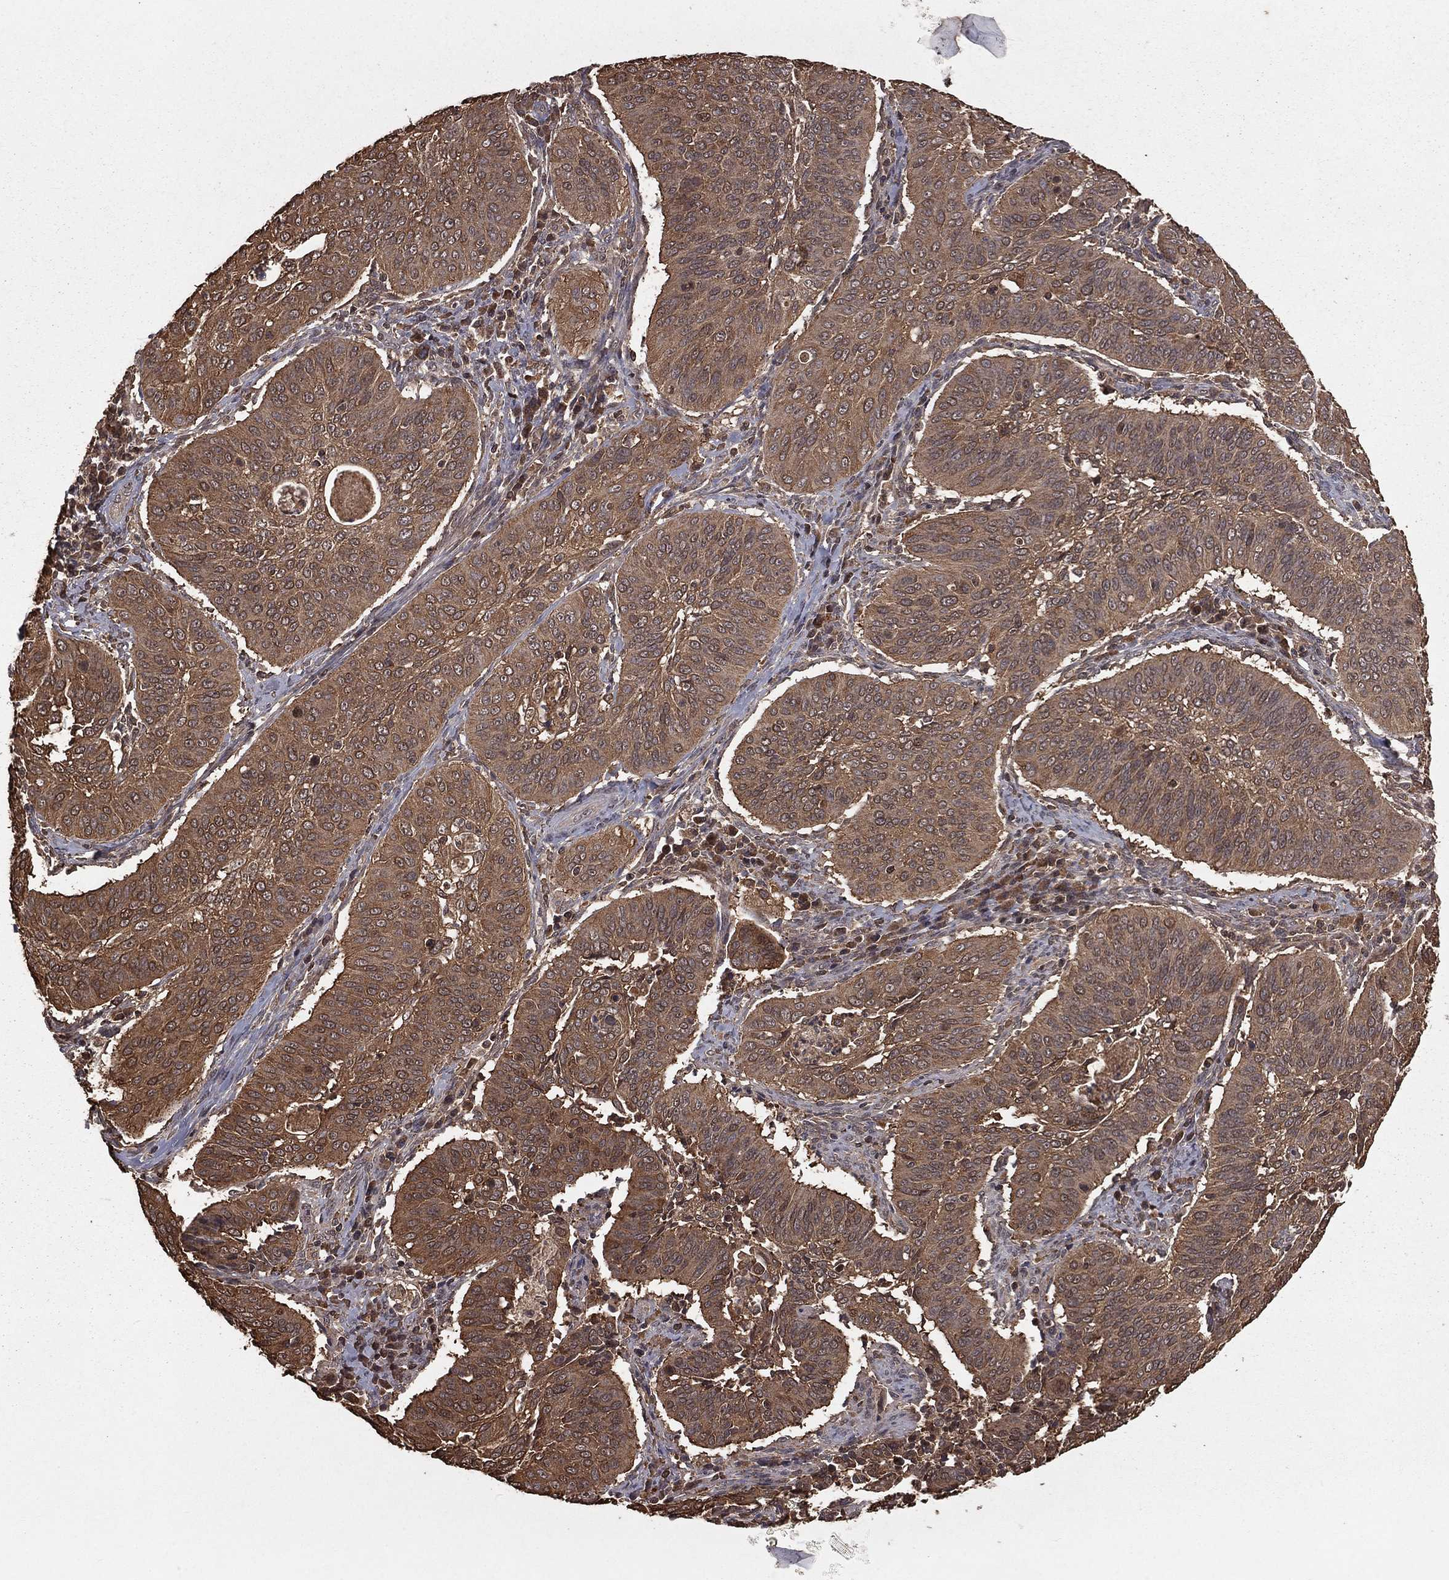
{"staining": {"intensity": "moderate", "quantity": ">75%", "location": "cytoplasmic/membranous"}, "tissue": "cervical cancer", "cell_type": "Tumor cells", "image_type": "cancer", "snomed": [{"axis": "morphology", "description": "Normal tissue, NOS"}, {"axis": "morphology", "description": "Squamous cell carcinoma, NOS"}, {"axis": "topography", "description": "Cervix"}], "caption": "IHC (DAB (3,3'-diaminobenzidine)) staining of cervical cancer exhibits moderate cytoplasmic/membranous protein expression in about >75% of tumor cells.", "gene": "ZDHHC15", "patient": {"sex": "female", "age": 39}}